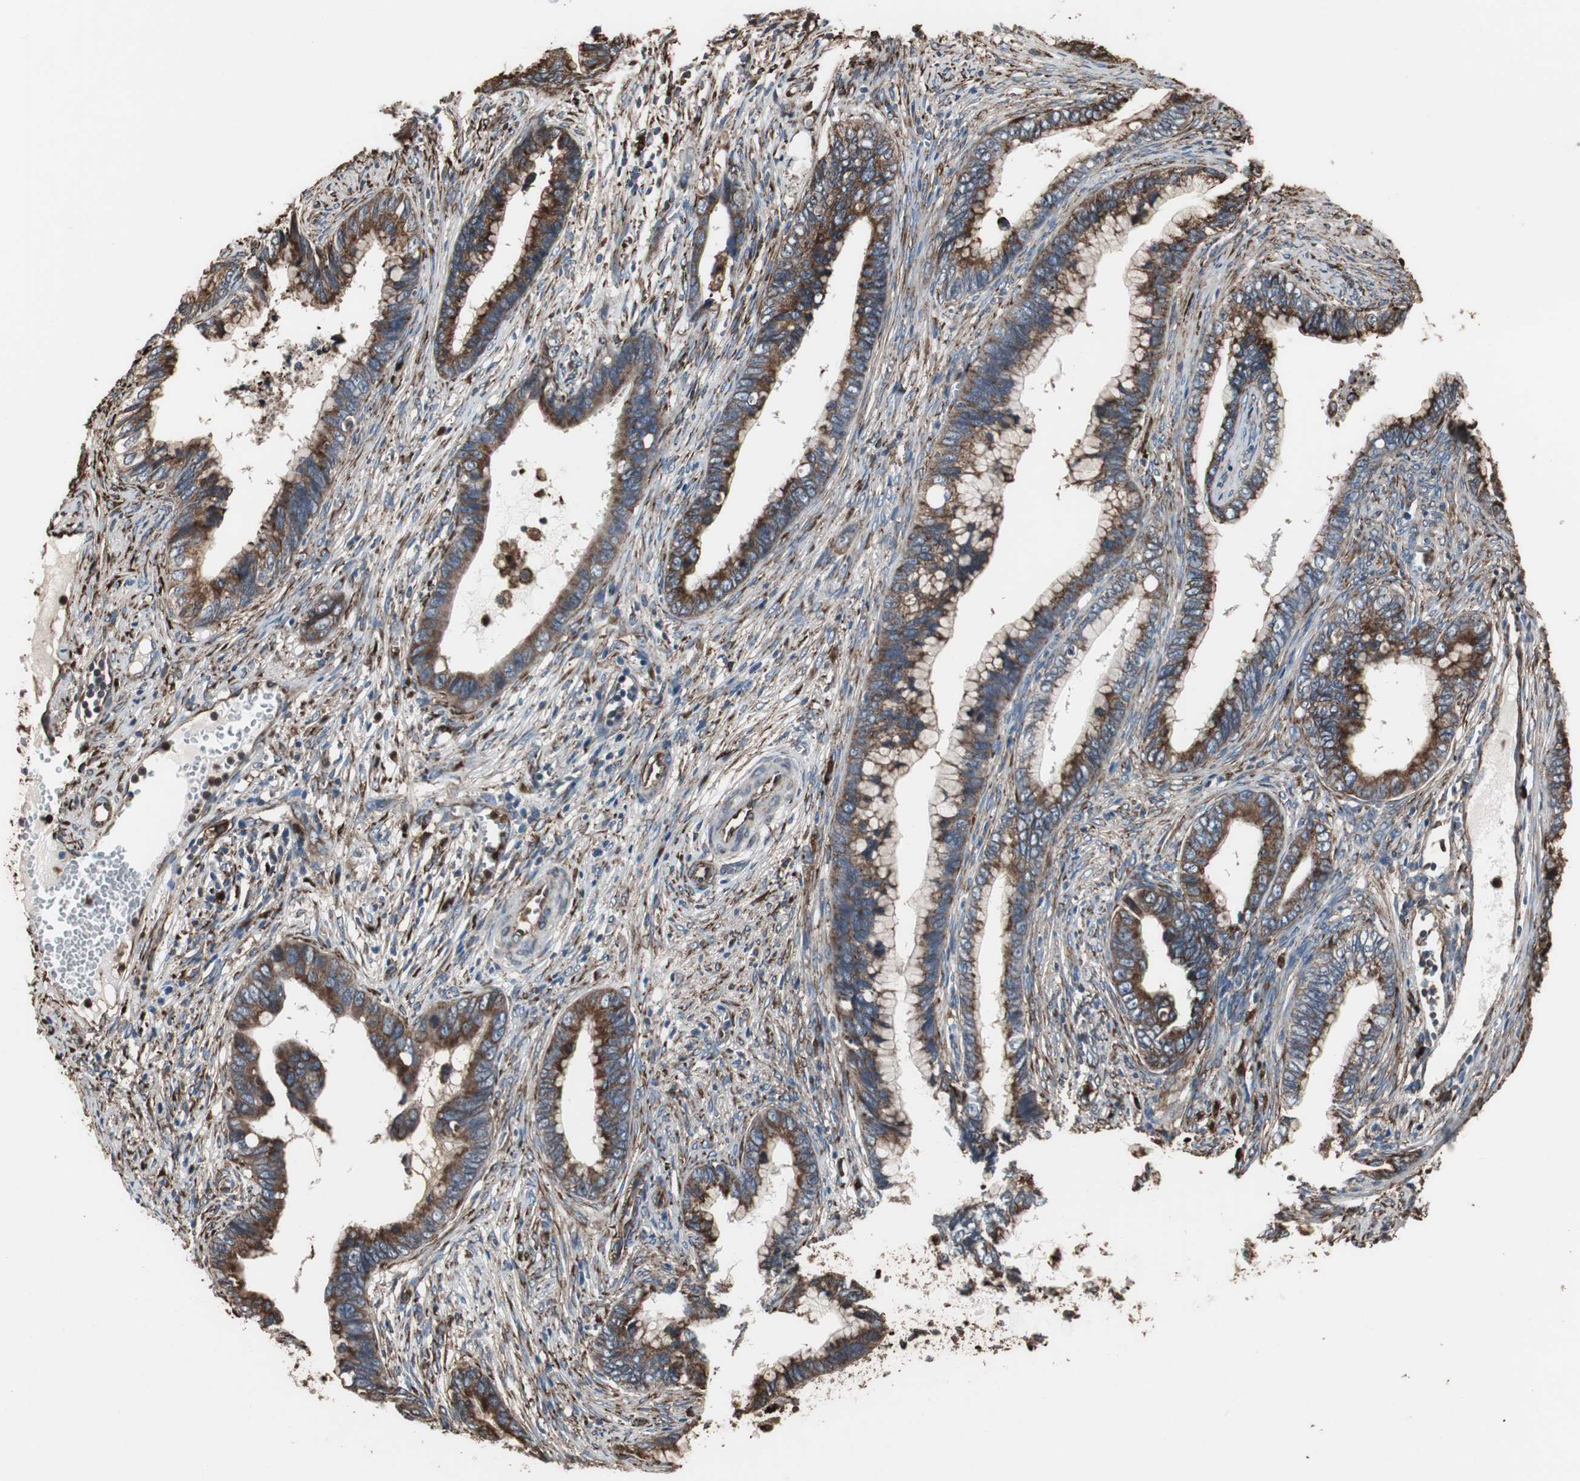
{"staining": {"intensity": "strong", "quantity": ">75%", "location": "cytoplasmic/membranous"}, "tissue": "cervical cancer", "cell_type": "Tumor cells", "image_type": "cancer", "snomed": [{"axis": "morphology", "description": "Adenocarcinoma, NOS"}, {"axis": "topography", "description": "Cervix"}], "caption": "IHC (DAB (3,3'-diaminobenzidine)) staining of human cervical cancer (adenocarcinoma) reveals strong cytoplasmic/membranous protein expression in approximately >75% of tumor cells. (DAB IHC, brown staining for protein, blue staining for nuclei).", "gene": "CALU", "patient": {"sex": "female", "age": 44}}